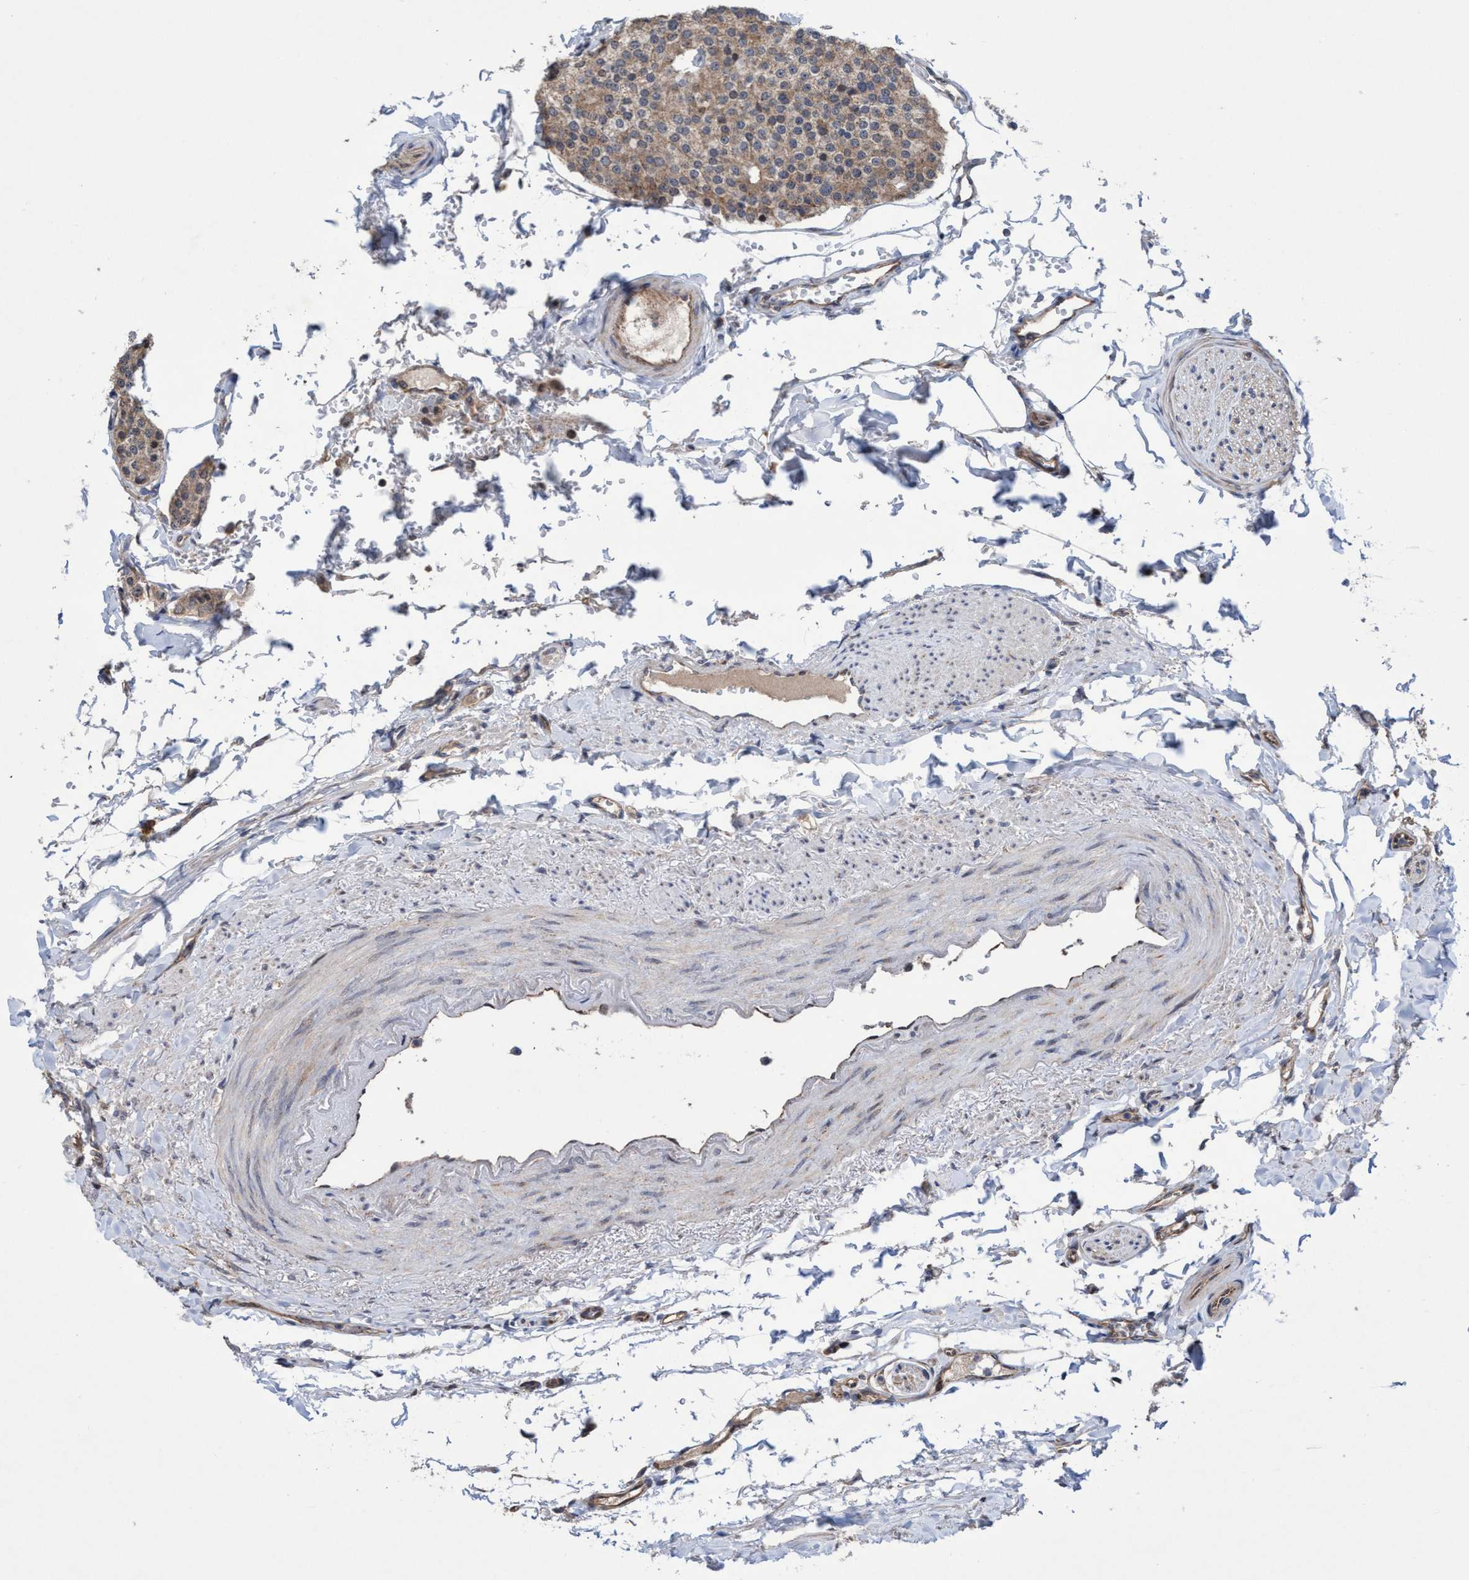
{"staining": {"intensity": "moderate", "quantity": ">75%", "location": "cytoplasmic/membranous"}, "tissue": "carcinoid", "cell_type": "Tumor cells", "image_type": "cancer", "snomed": [{"axis": "morphology", "description": "Carcinoid, malignant, NOS"}, {"axis": "topography", "description": "Colon"}], "caption": "Human carcinoid stained for a protein (brown) reveals moderate cytoplasmic/membranous positive staining in approximately >75% of tumor cells.", "gene": "P2RY14", "patient": {"sex": "female", "age": 61}}